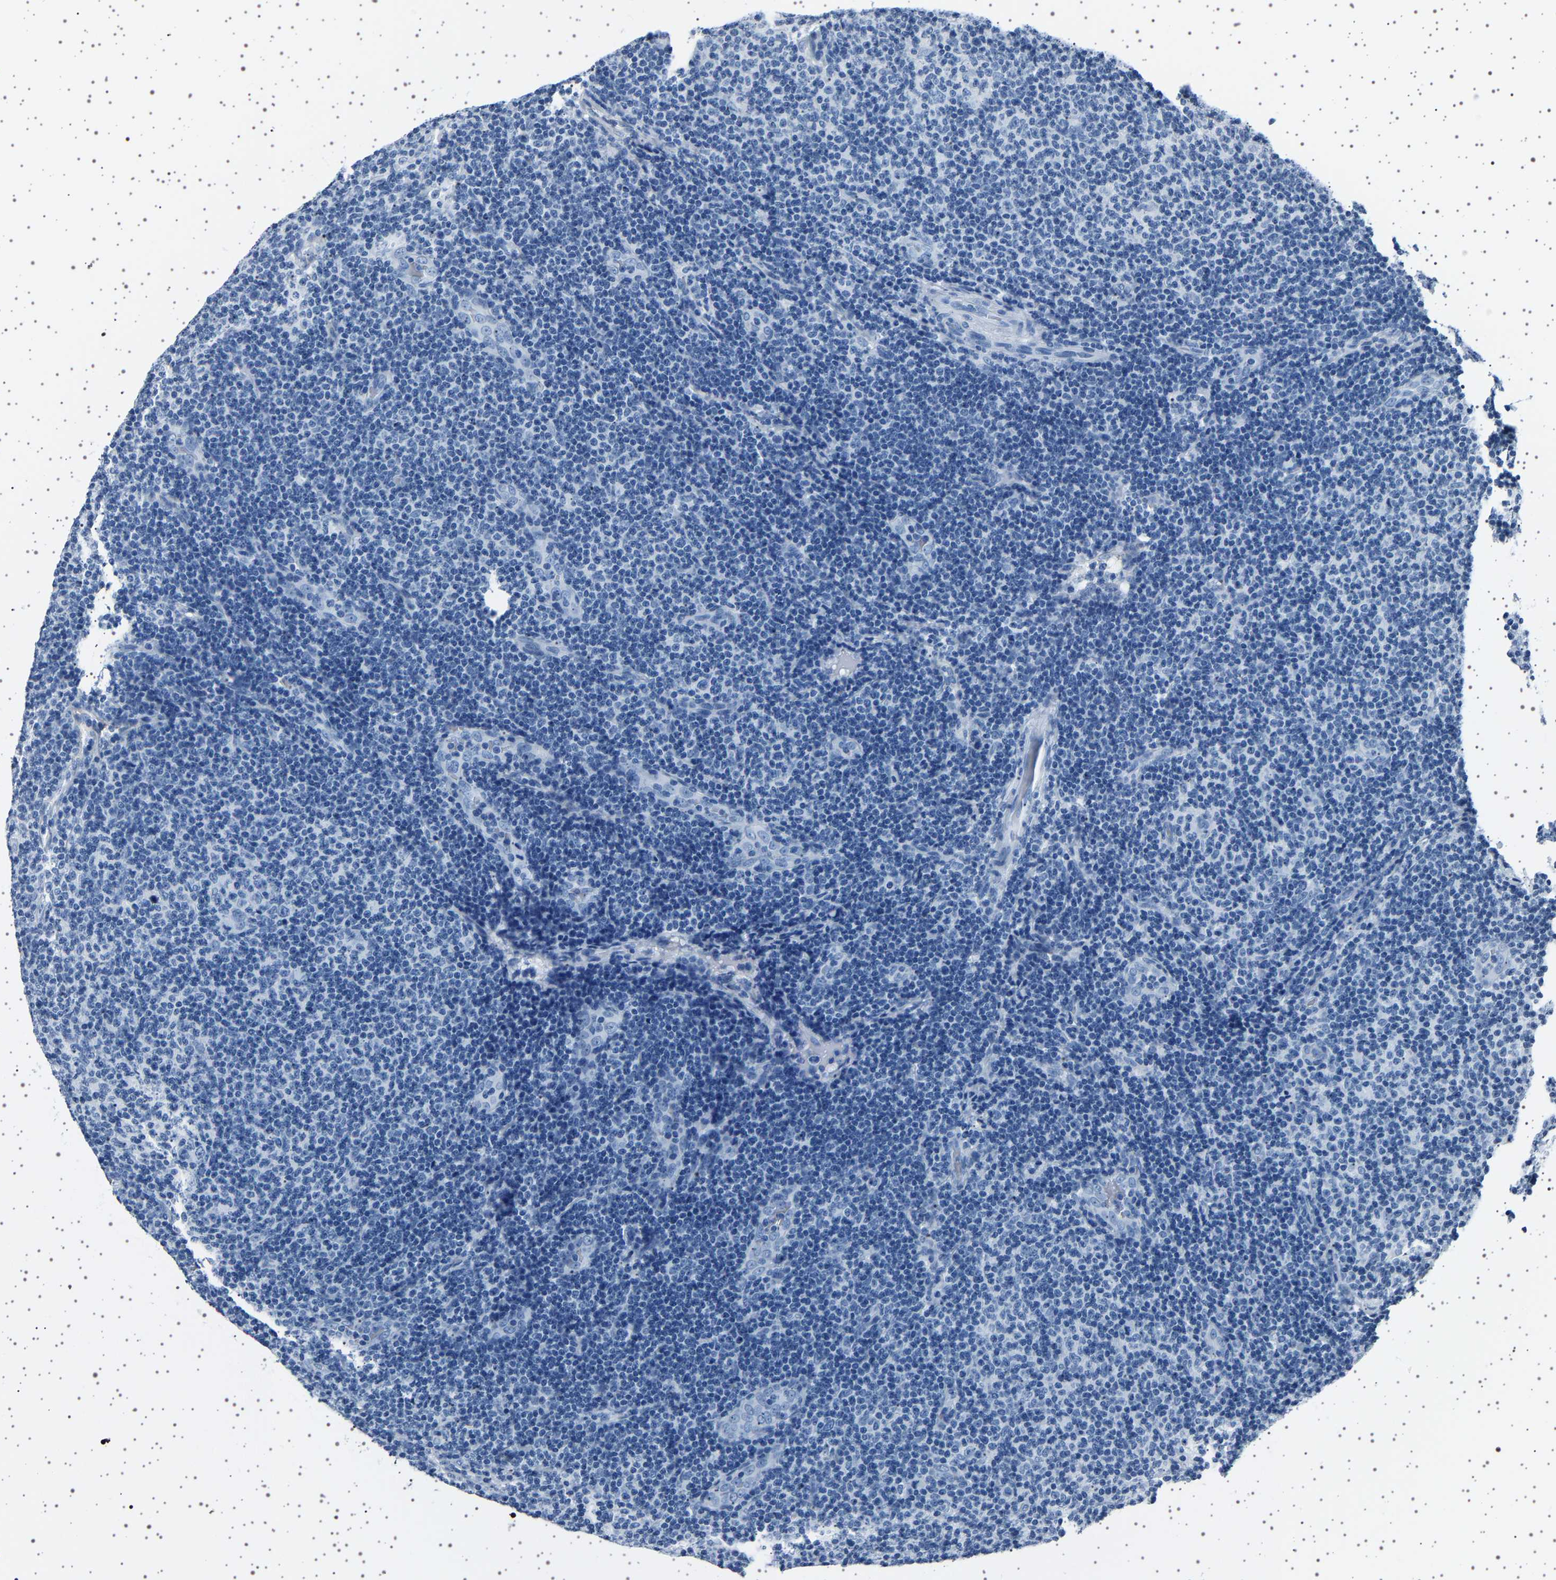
{"staining": {"intensity": "negative", "quantity": "none", "location": "none"}, "tissue": "lymphoma", "cell_type": "Tumor cells", "image_type": "cancer", "snomed": [{"axis": "morphology", "description": "Malignant lymphoma, non-Hodgkin's type, Low grade"}, {"axis": "topography", "description": "Lymph node"}], "caption": "Human low-grade malignant lymphoma, non-Hodgkin's type stained for a protein using immunohistochemistry (IHC) reveals no positivity in tumor cells.", "gene": "TFF3", "patient": {"sex": "male", "age": 83}}